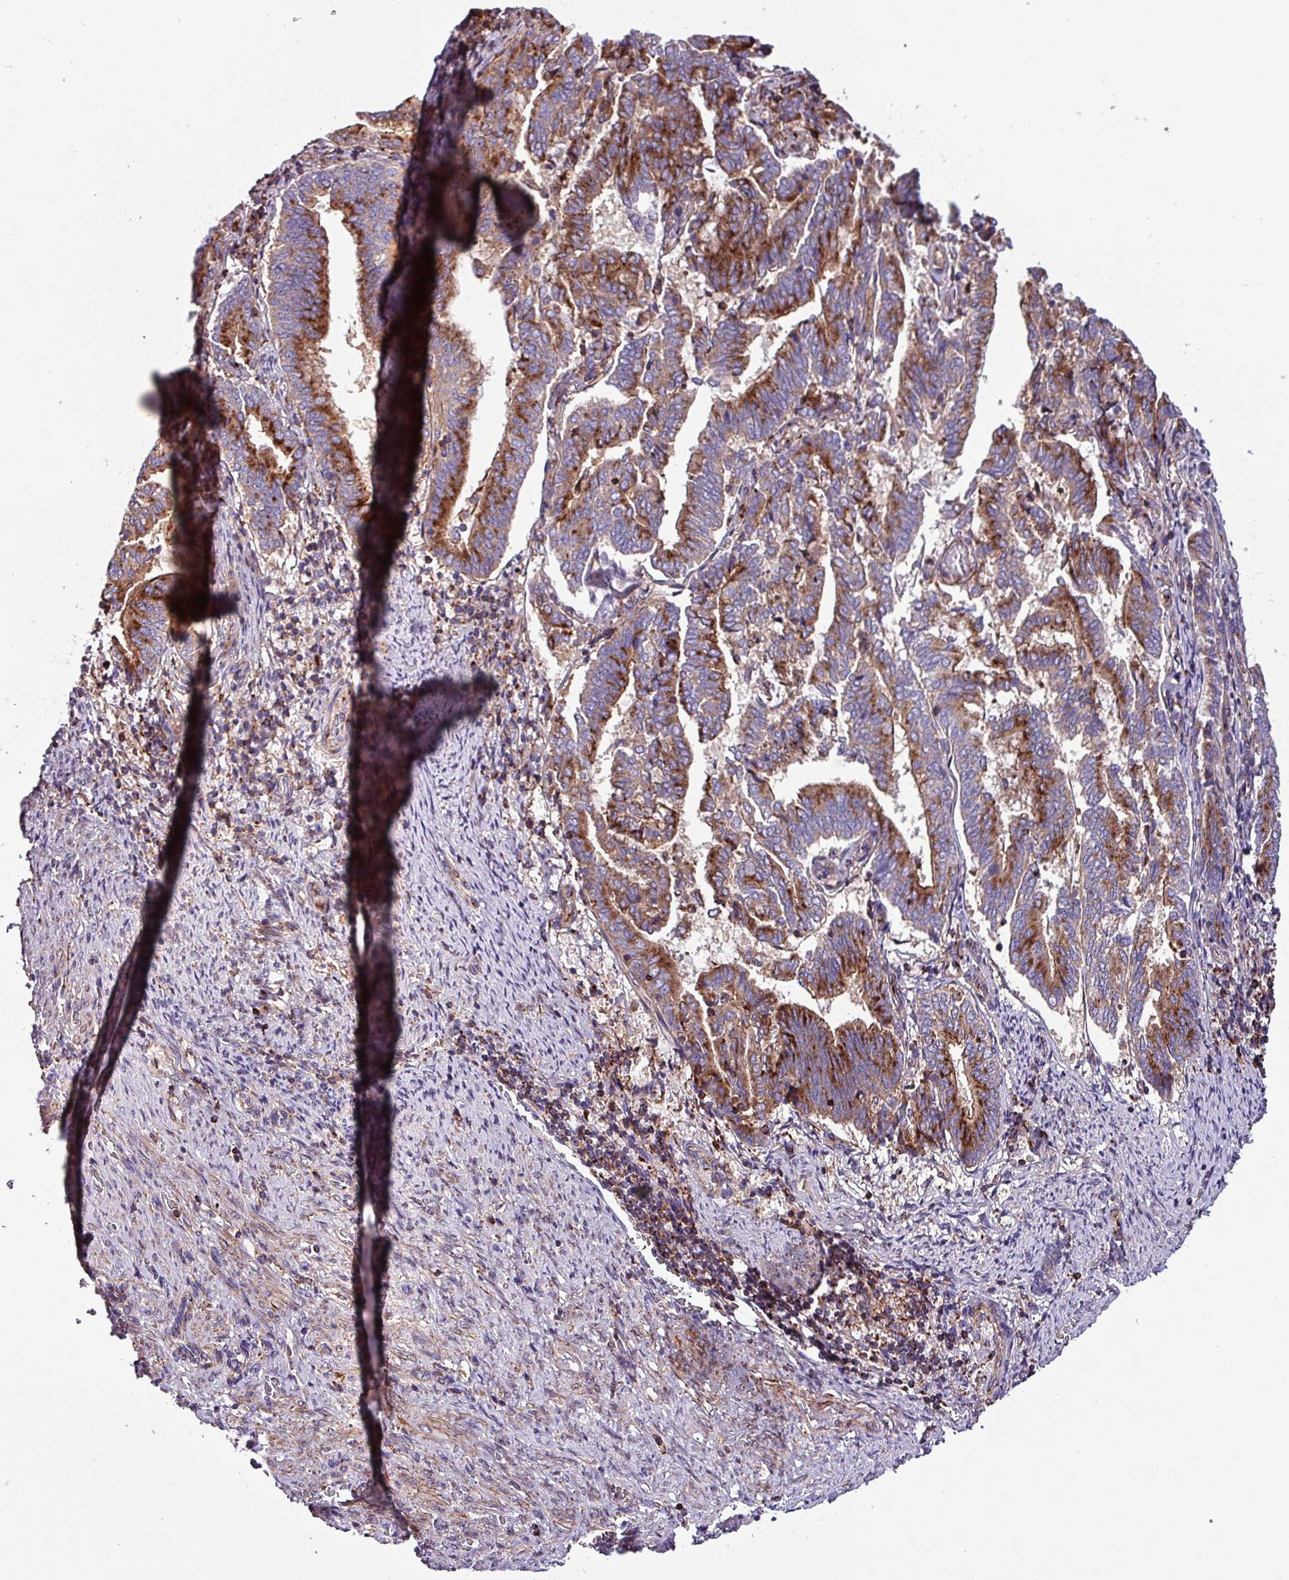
{"staining": {"intensity": "moderate", "quantity": ">75%", "location": "cytoplasmic/membranous"}, "tissue": "endometrial cancer", "cell_type": "Tumor cells", "image_type": "cancer", "snomed": [{"axis": "morphology", "description": "Adenocarcinoma, NOS"}, {"axis": "topography", "description": "Endometrium"}], "caption": "Moderate cytoplasmic/membranous positivity for a protein is identified in approximately >75% of tumor cells of endometrial cancer (adenocarcinoma) using immunohistochemistry.", "gene": "VAMP4", "patient": {"sex": "female", "age": 80}}